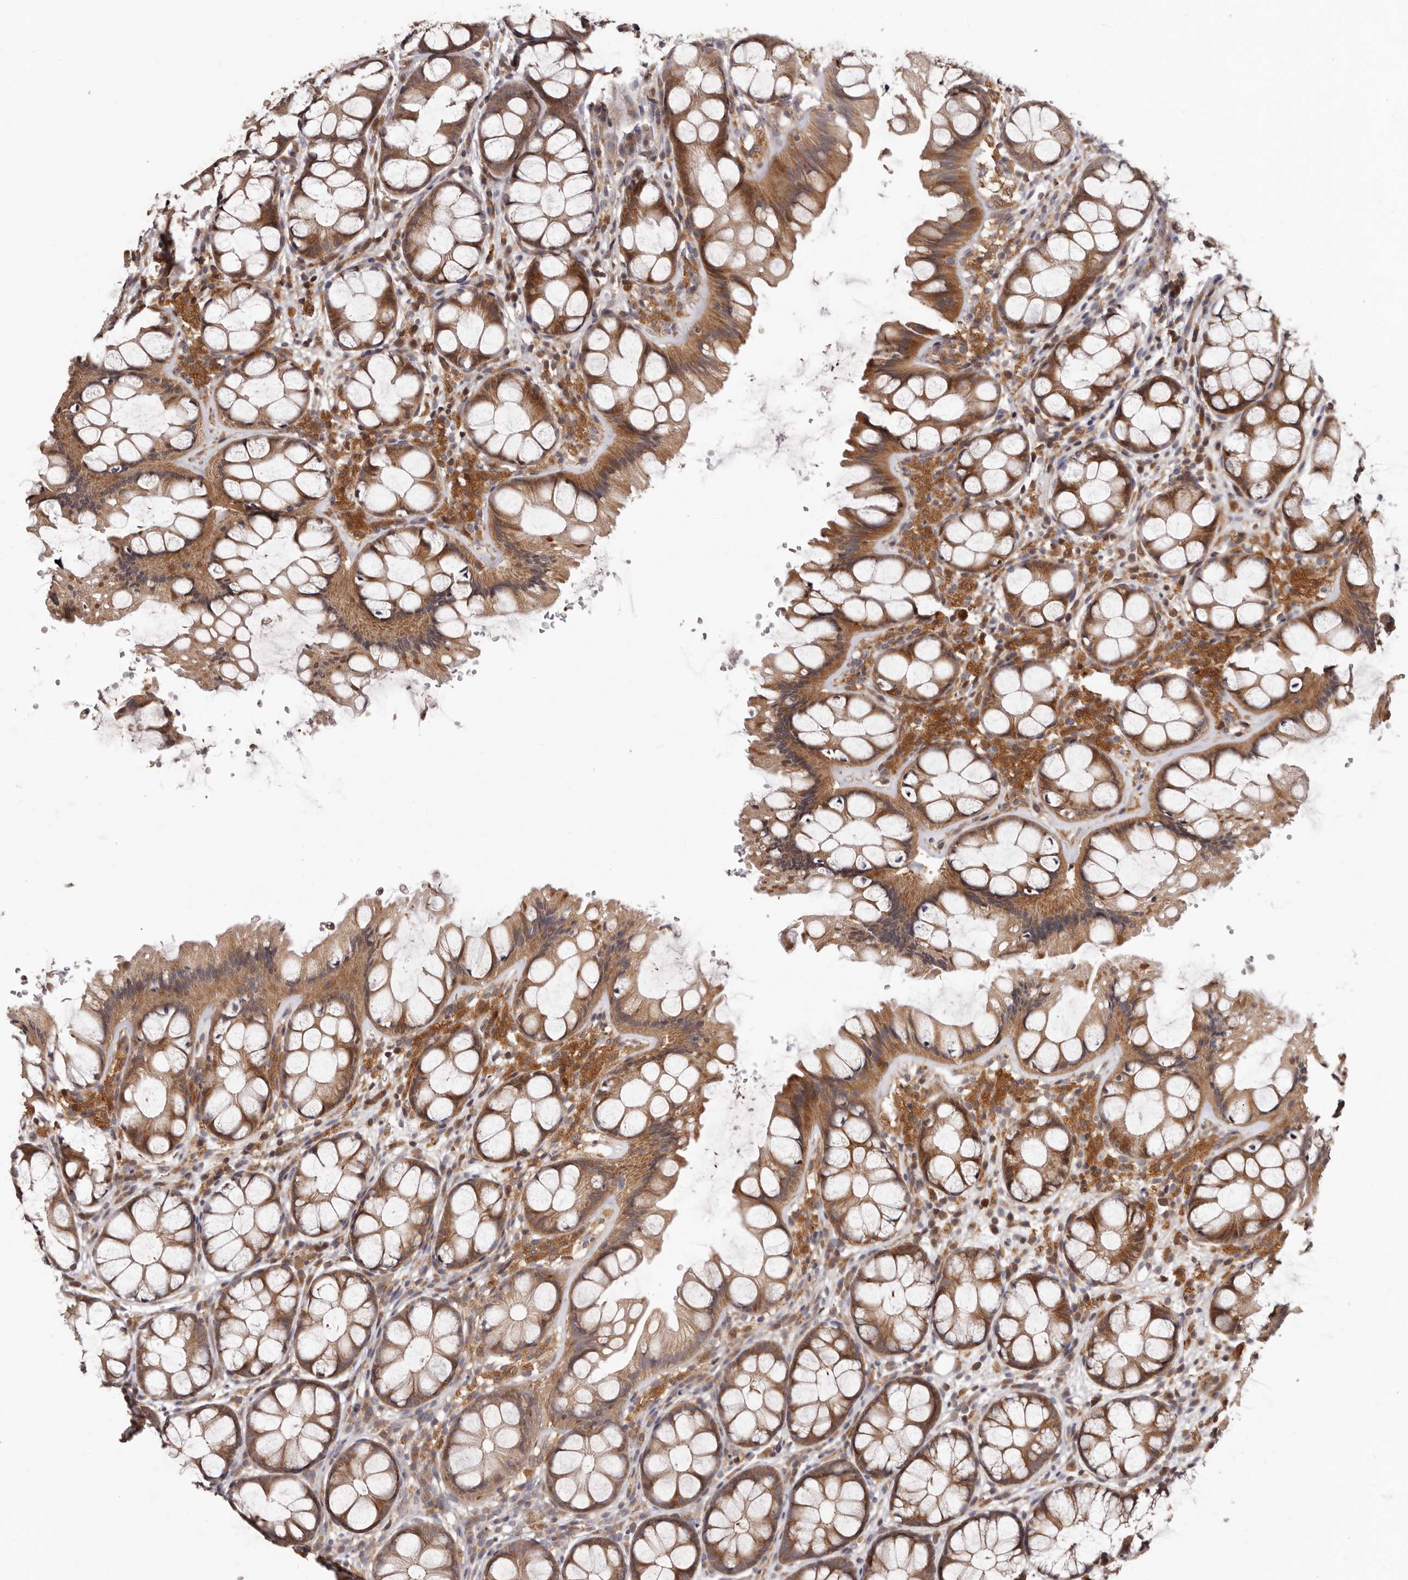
{"staining": {"intensity": "moderate", "quantity": "25%-75%", "location": "cytoplasmic/membranous"}, "tissue": "colon", "cell_type": "Endothelial cells", "image_type": "normal", "snomed": [{"axis": "morphology", "description": "Normal tissue, NOS"}, {"axis": "topography", "description": "Colon"}], "caption": "DAB immunohistochemical staining of unremarkable human colon exhibits moderate cytoplasmic/membranous protein staining in approximately 25%-75% of endothelial cells. (Stains: DAB in brown, nuclei in blue, Microscopy: brightfield microscopy at high magnification).", "gene": "RNF187", "patient": {"sex": "male", "age": 47}}